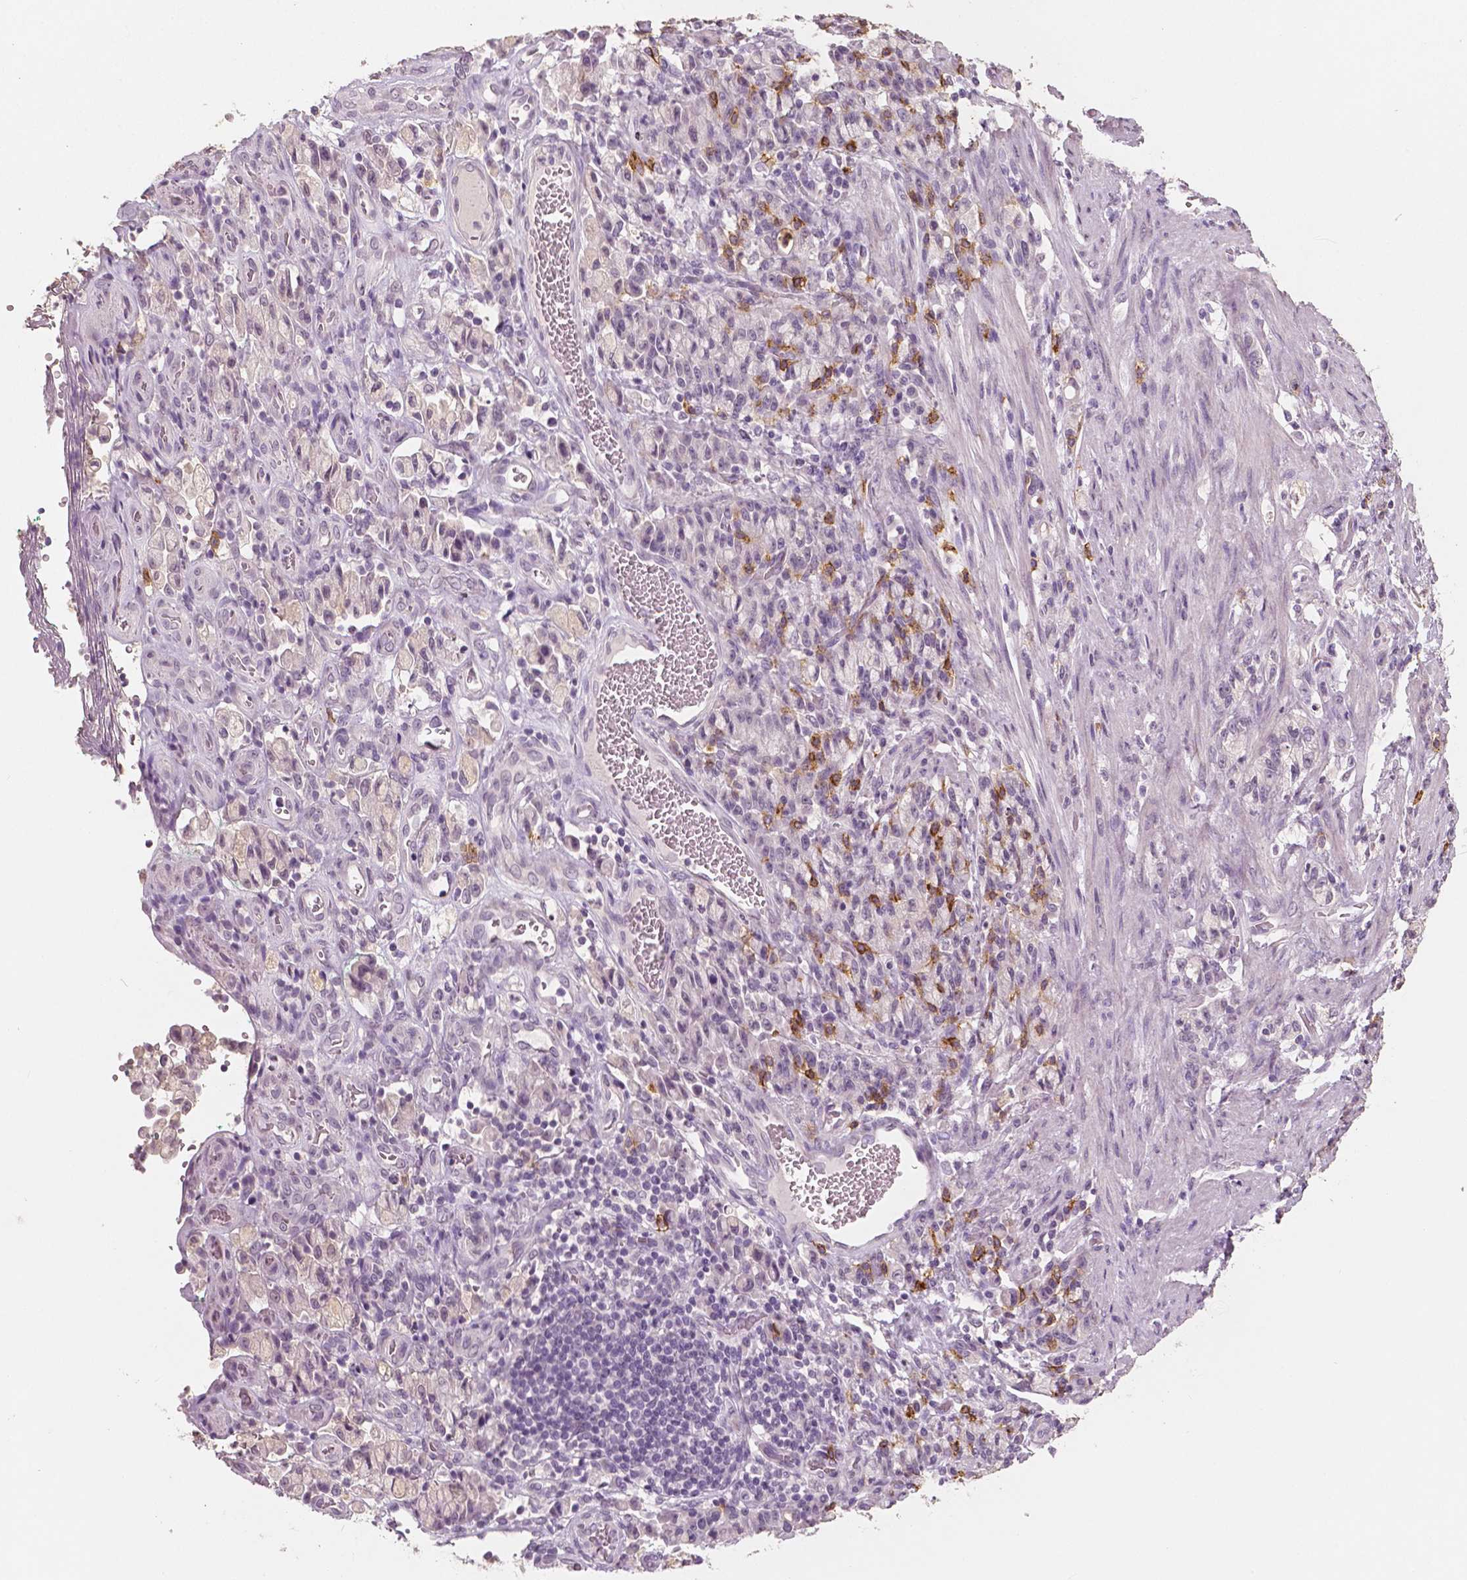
{"staining": {"intensity": "negative", "quantity": "none", "location": "none"}, "tissue": "stomach cancer", "cell_type": "Tumor cells", "image_type": "cancer", "snomed": [{"axis": "morphology", "description": "Adenocarcinoma, NOS"}, {"axis": "topography", "description": "Stomach"}], "caption": "The image displays no staining of tumor cells in stomach cancer.", "gene": "KIT", "patient": {"sex": "male", "age": 77}}